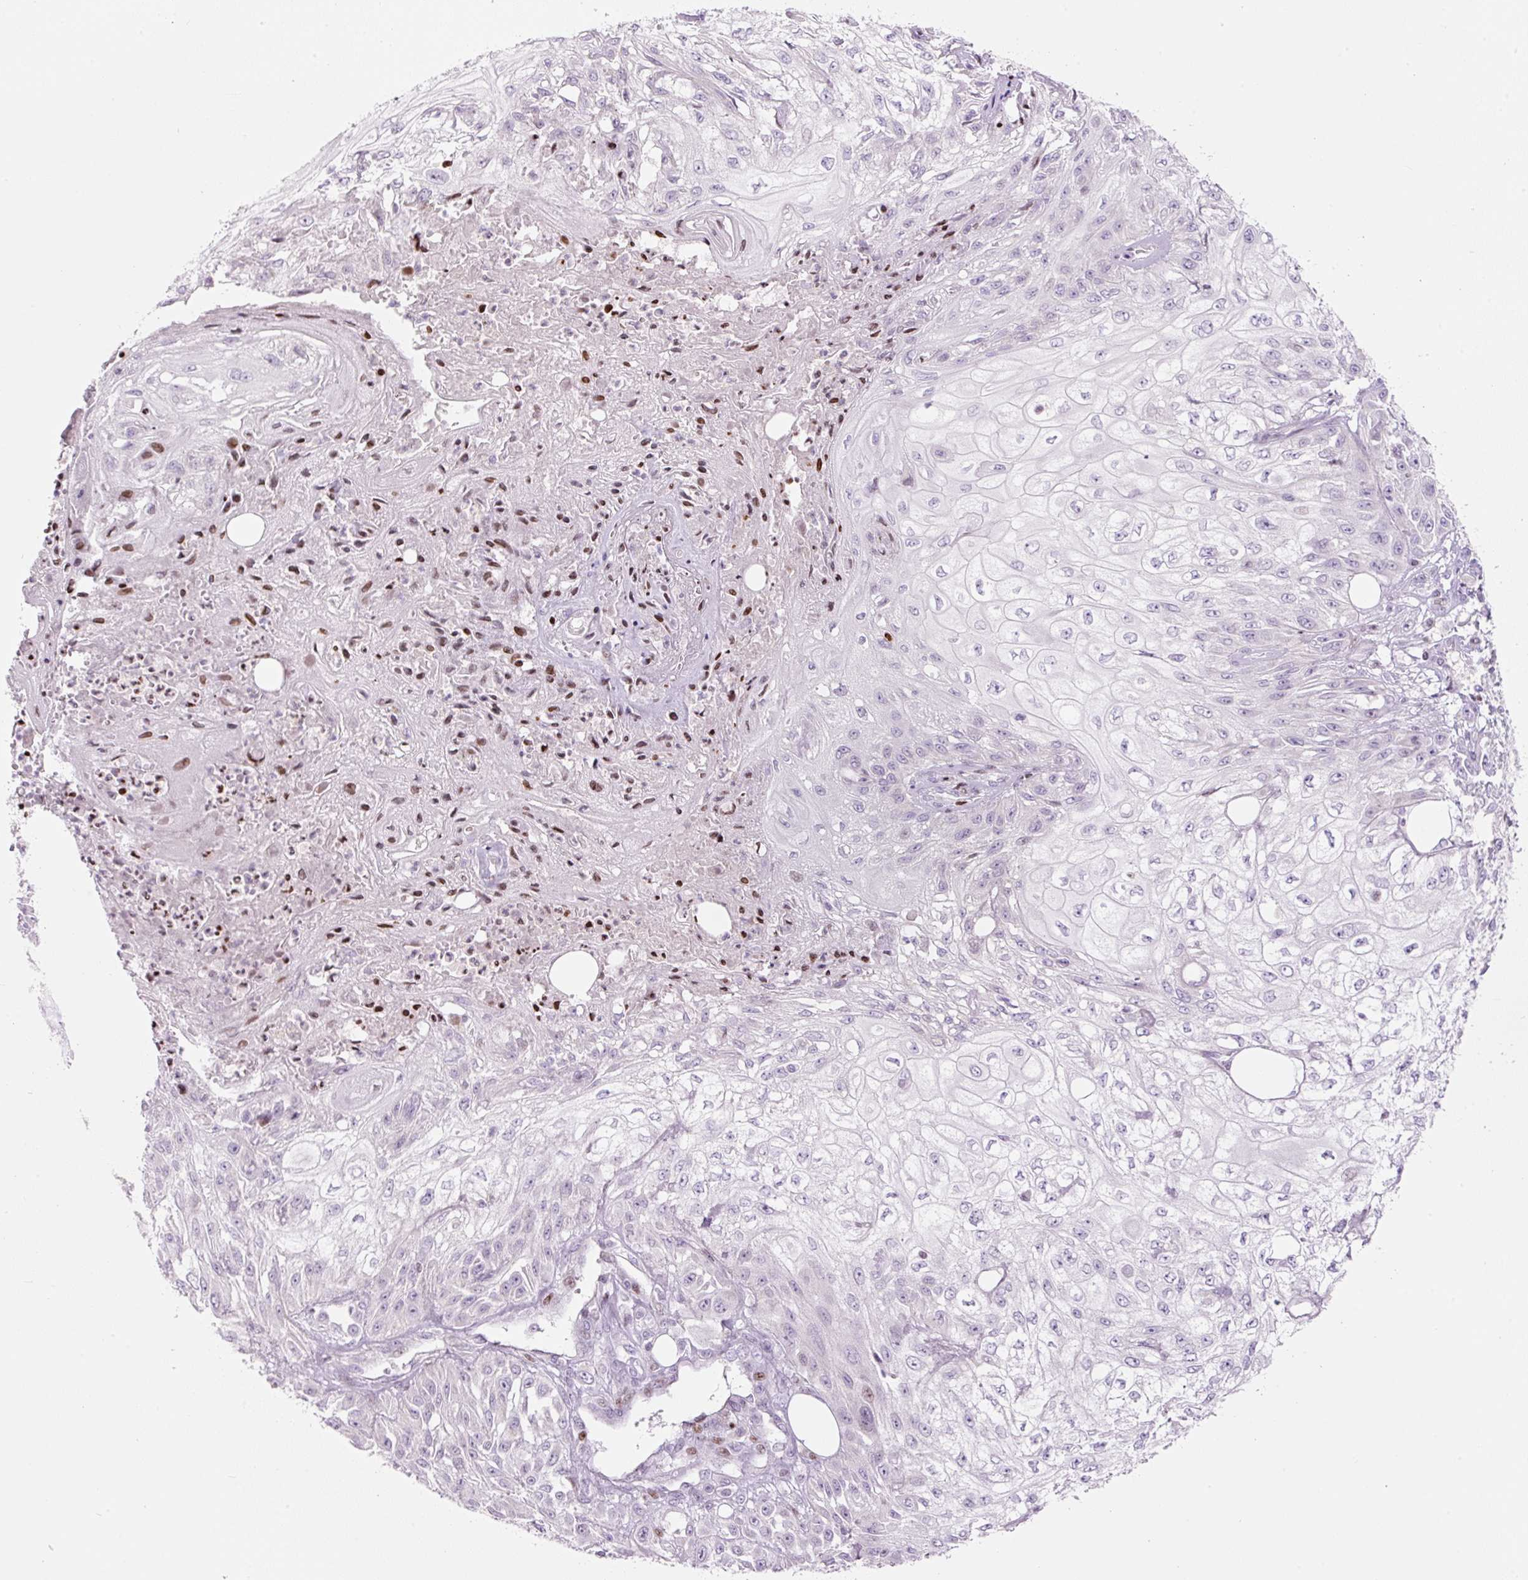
{"staining": {"intensity": "moderate", "quantity": "<25%", "location": "nuclear"}, "tissue": "skin cancer", "cell_type": "Tumor cells", "image_type": "cancer", "snomed": [{"axis": "morphology", "description": "Squamous cell carcinoma, NOS"}, {"axis": "morphology", "description": "Squamous cell carcinoma, metastatic, NOS"}, {"axis": "topography", "description": "Skin"}, {"axis": "topography", "description": "Lymph node"}], "caption": "Immunohistochemistry (DAB) staining of human squamous cell carcinoma (skin) displays moderate nuclear protein expression in approximately <25% of tumor cells.", "gene": "TMEM177", "patient": {"sex": "male", "age": 75}}